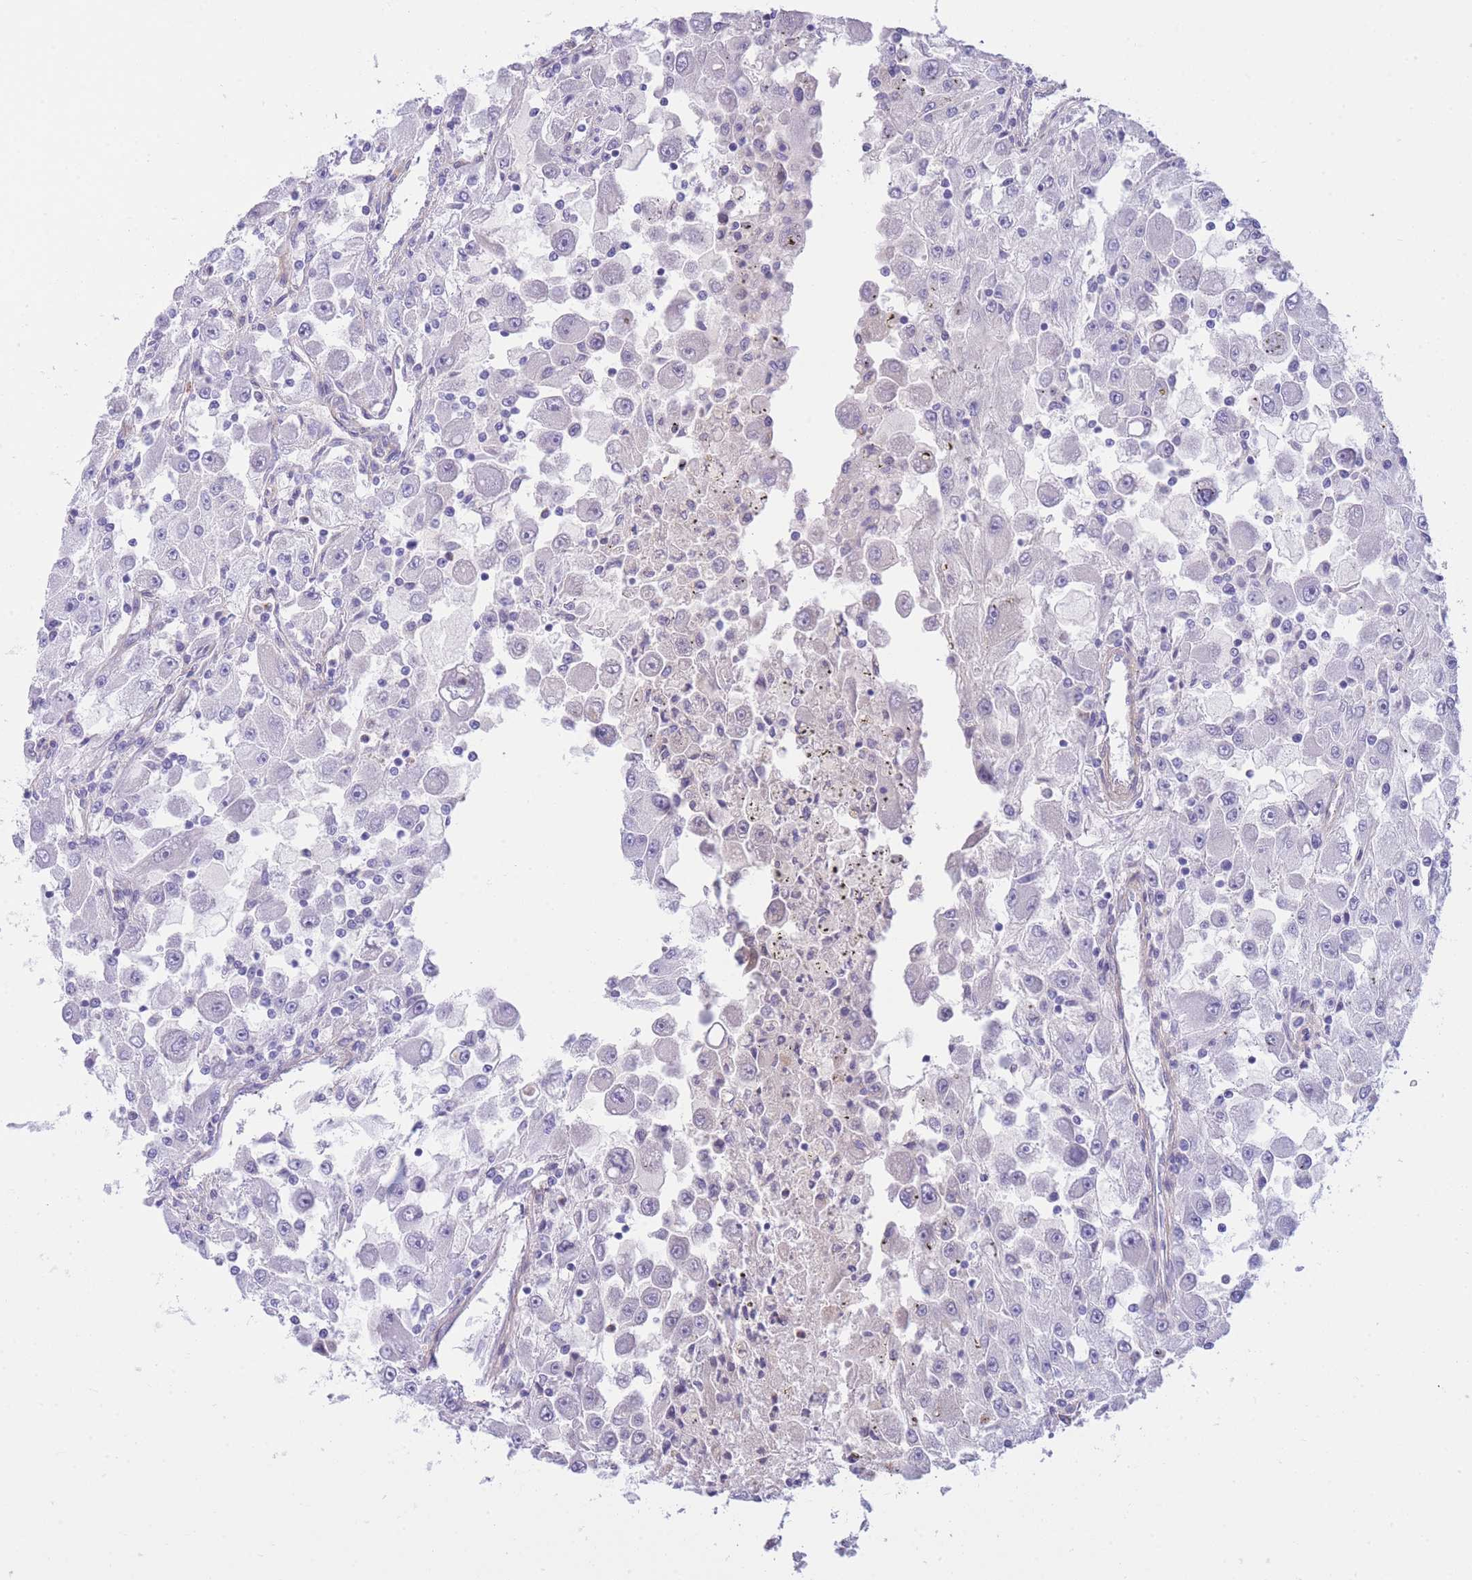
{"staining": {"intensity": "negative", "quantity": "none", "location": "none"}, "tissue": "renal cancer", "cell_type": "Tumor cells", "image_type": "cancer", "snomed": [{"axis": "morphology", "description": "Adenocarcinoma, NOS"}, {"axis": "topography", "description": "Kidney"}], "caption": "A micrograph of renal adenocarcinoma stained for a protein demonstrates no brown staining in tumor cells.", "gene": "PLBD1", "patient": {"sex": "female", "age": 67}}